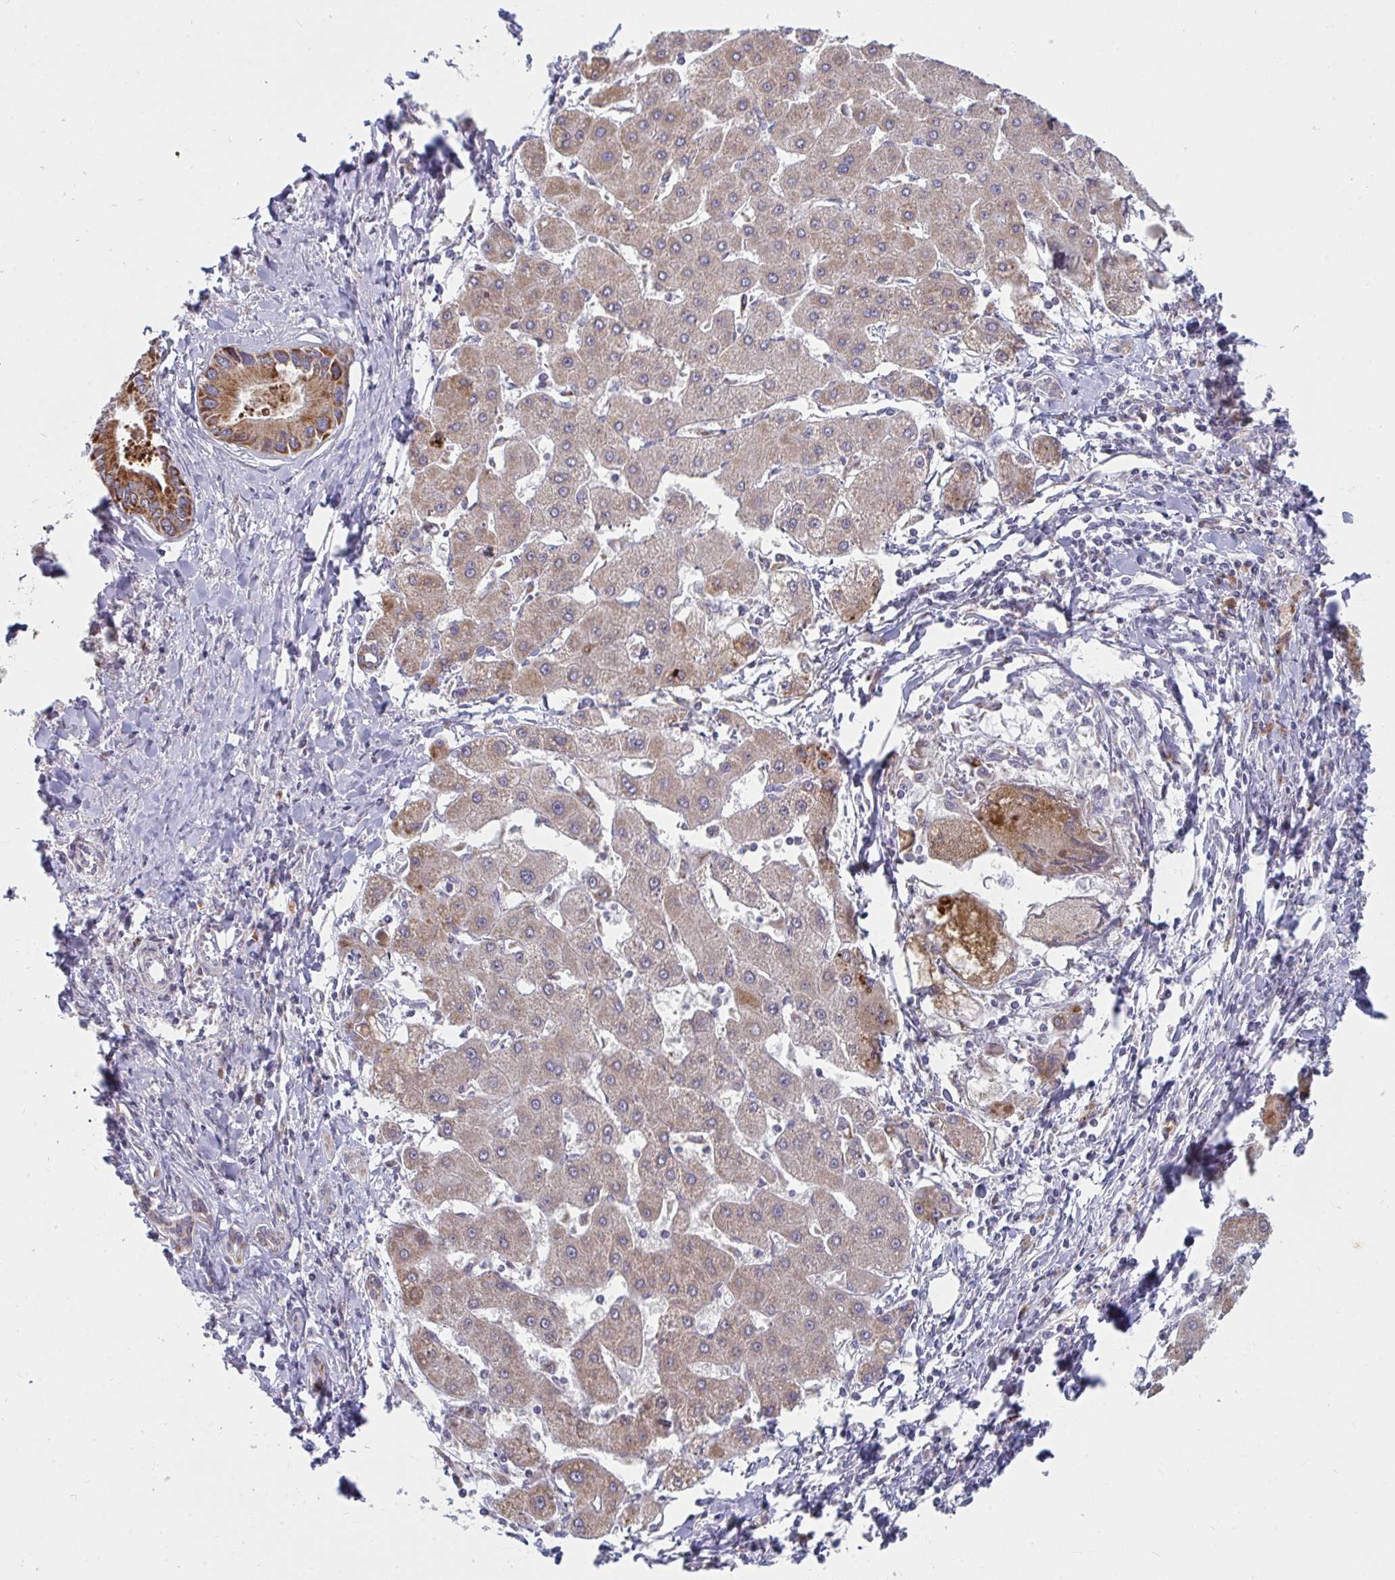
{"staining": {"intensity": "moderate", "quantity": ">75%", "location": "cytoplasmic/membranous"}, "tissue": "liver cancer", "cell_type": "Tumor cells", "image_type": "cancer", "snomed": [{"axis": "morphology", "description": "Cholangiocarcinoma"}, {"axis": "topography", "description": "Liver"}], "caption": "Tumor cells reveal medium levels of moderate cytoplasmic/membranous positivity in approximately >75% of cells in human liver cancer.", "gene": "FAHD1", "patient": {"sex": "male", "age": 66}}